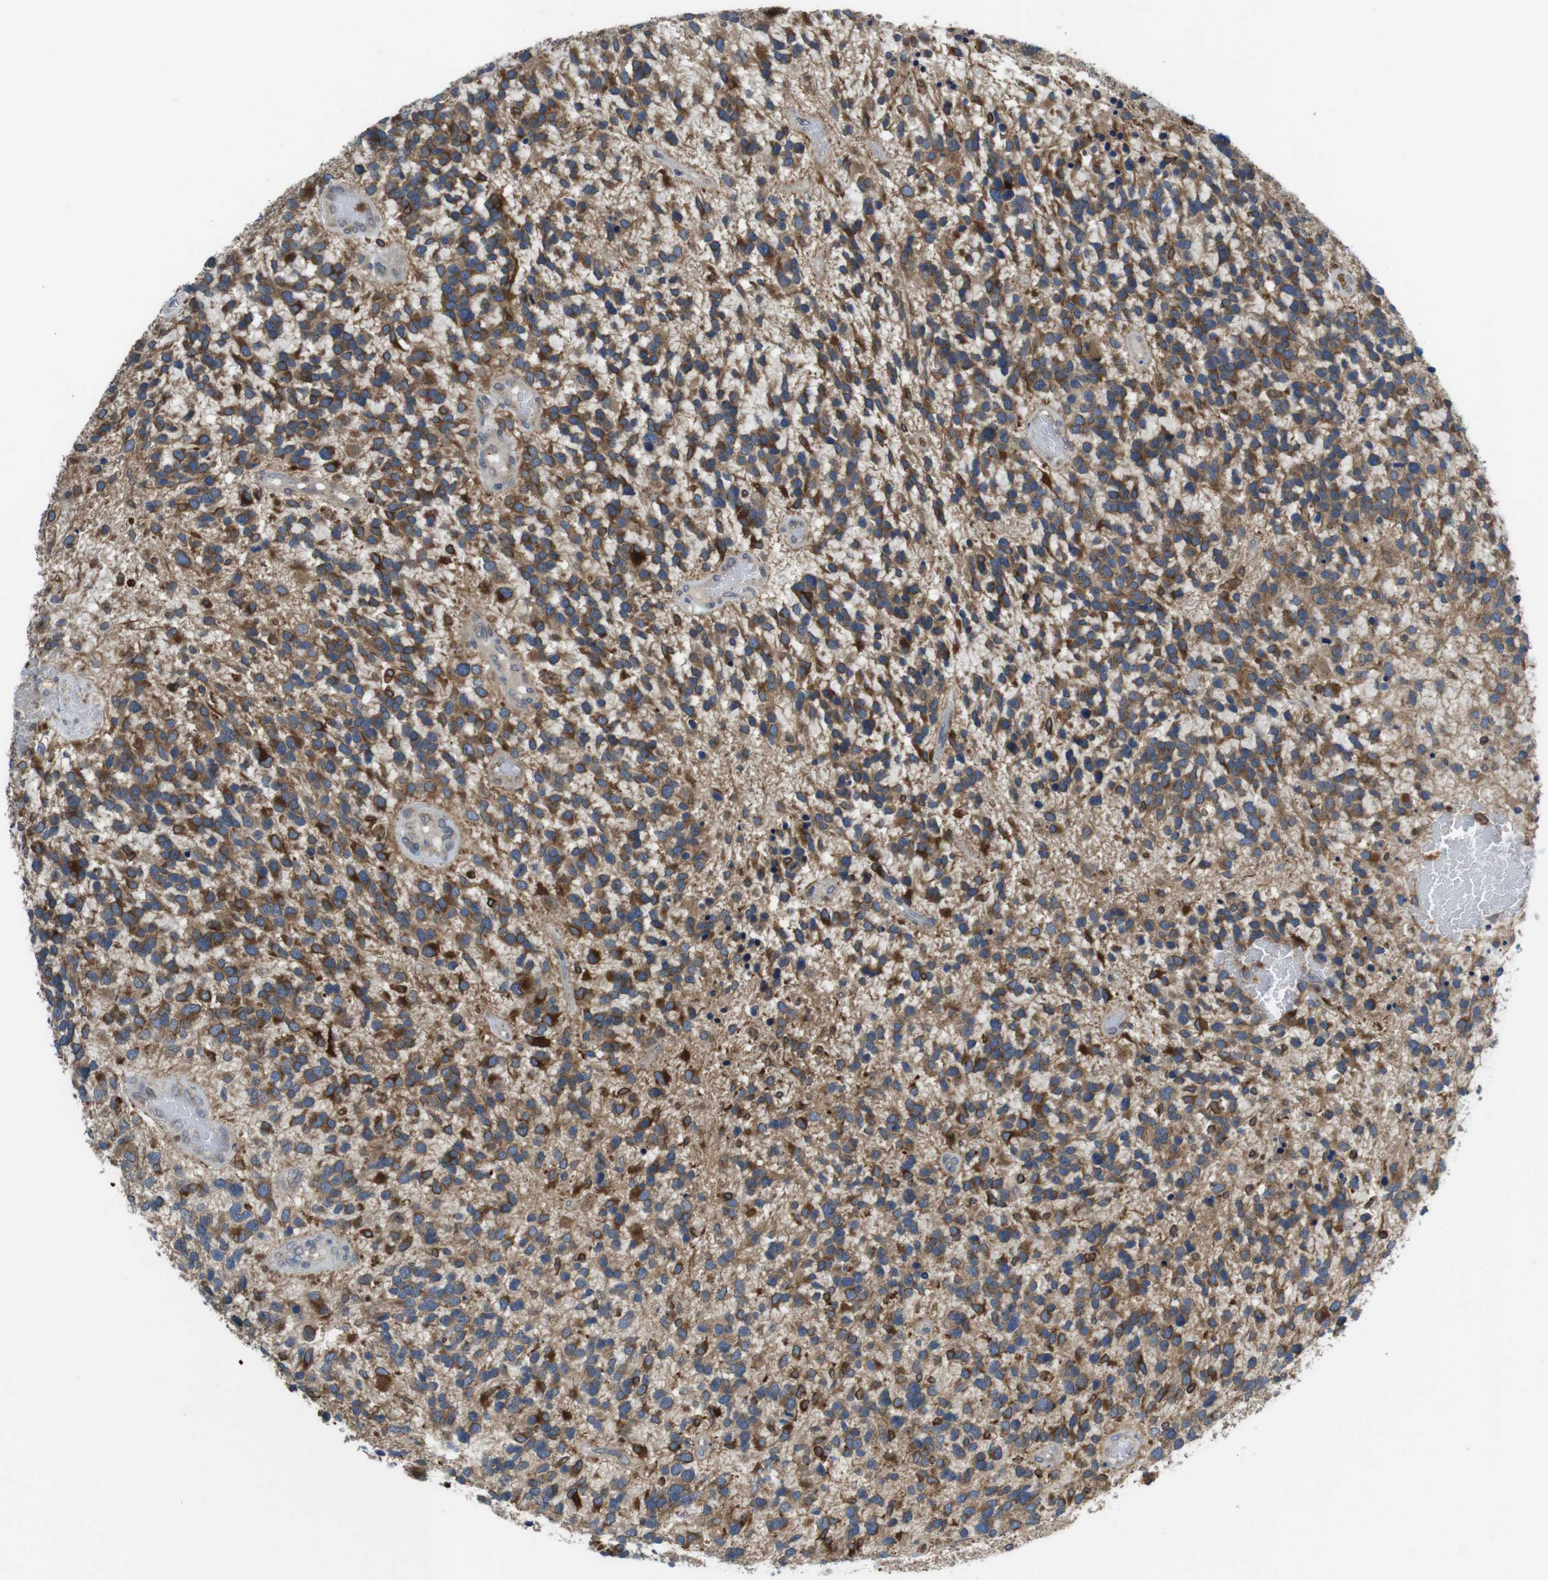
{"staining": {"intensity": "strong", "quantity": ">75%", "location": "cytoplasmic/membranous"}, "tissue": "glioma", "cell_type": "Tumor cells", "image_type": "cancer", "snomed": [{"axis": "morphology", "description": "Glioma, malignant, High grade"}, {"axis": "topography", "description": "Brain"}], "caption": "Brown immunohistochemical staining in malignant high-grade glioma displays strong cytoplasmic/membranous expression in approximately >75% of tumor cells. (DAB (3,3'-diaminobenzidine) IHC, brown staining for protein, blue staining for nuclei).", "gene": "ARL6IP5", "patient": {"sex": "female", "age": 58}}